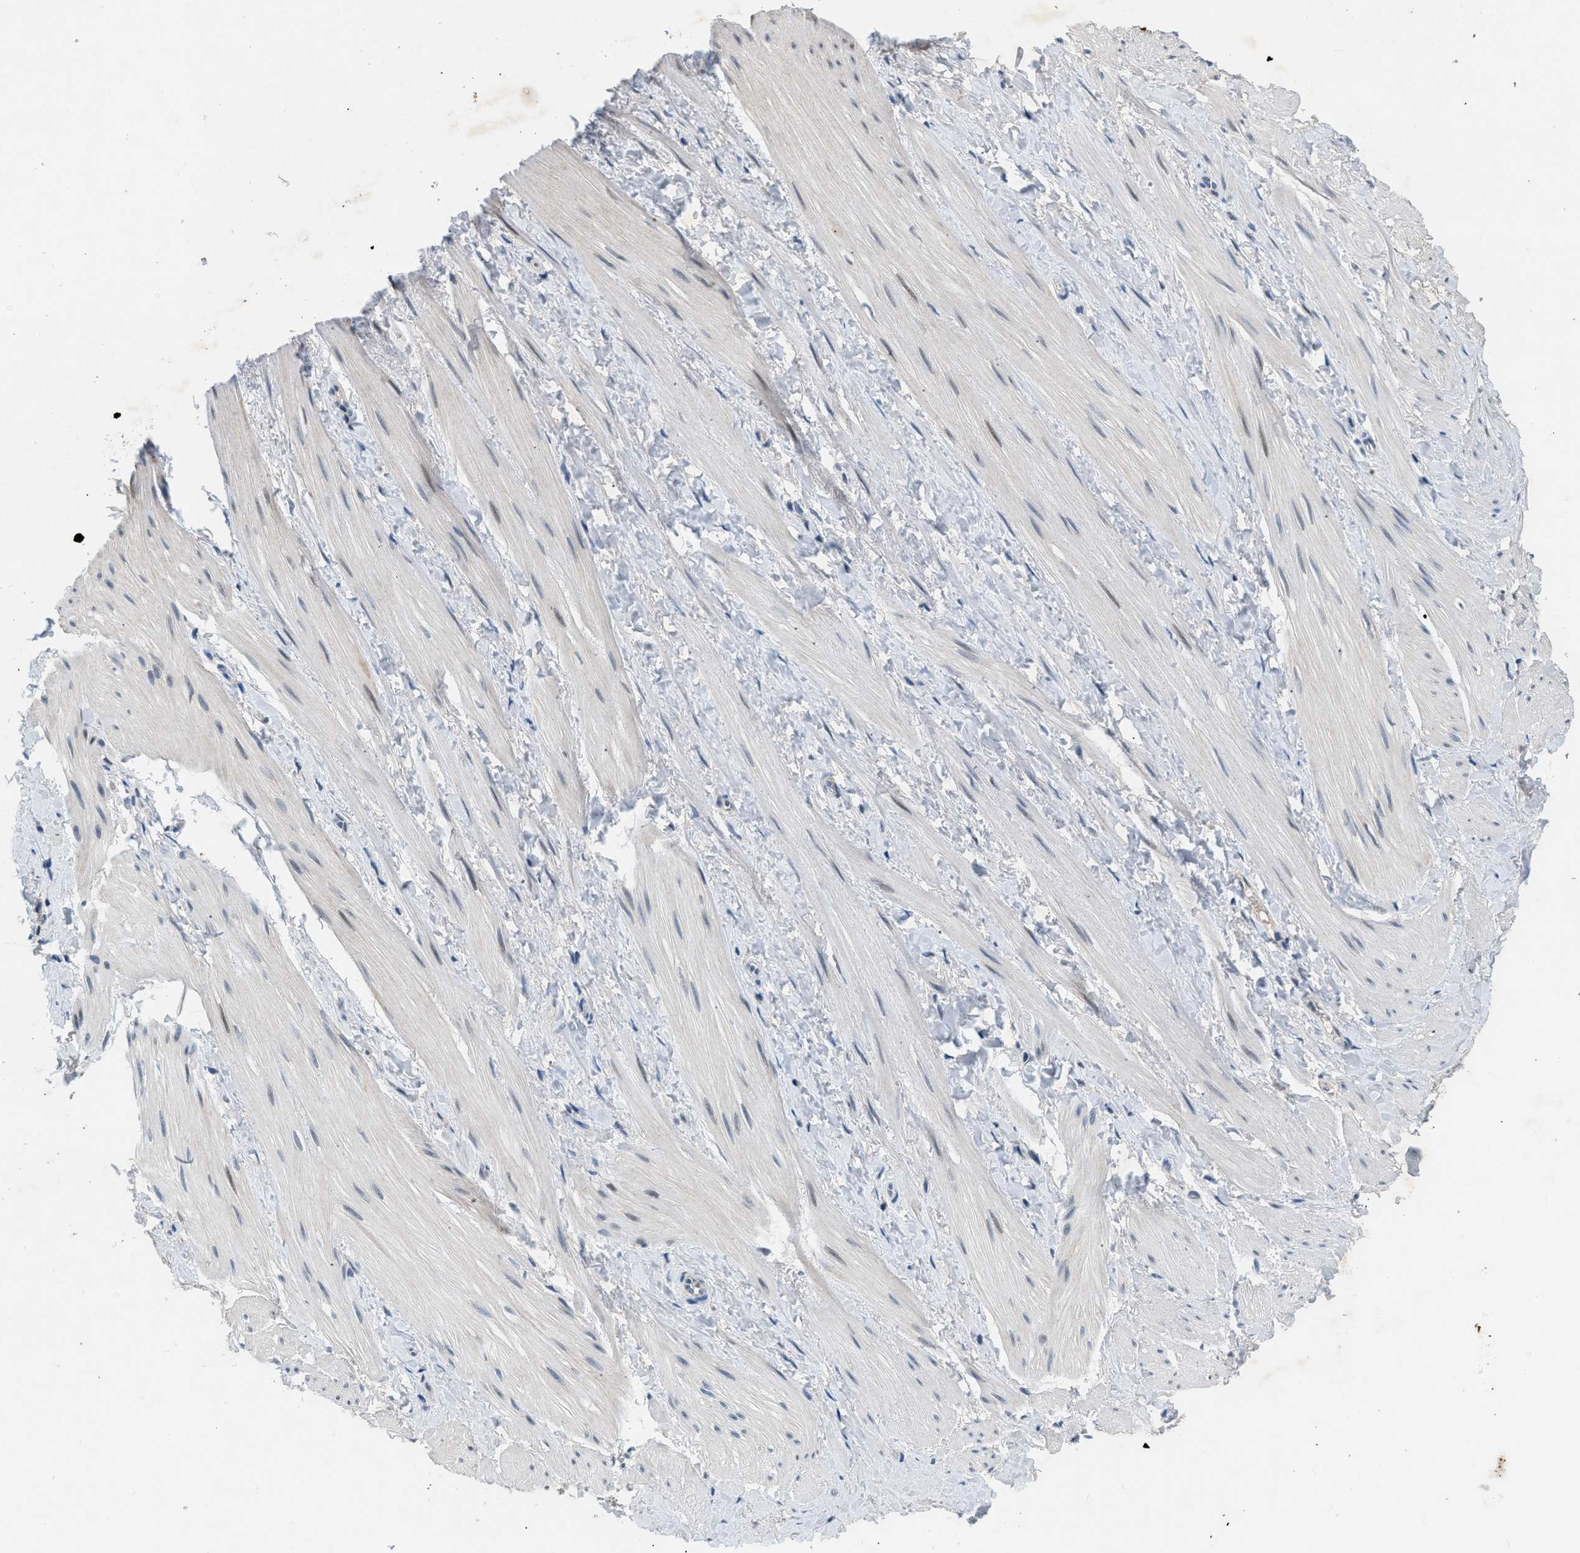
{"staining": {"intensity": "weak", "quantity": "25%-75%", "location": "nuclear"}, "tissue": "smooth muscle", "cell_type": "Smooth muscle cells", "image_type": "normal", "snomed": [{"axis": "morphology", "description": "Normal tissue, NOS"}, {"axis": "topography", "description": "Smooth muscle"}], "caption": "Protein staining by immunohistochemistry (IHC) displays weak nuclear positivity in about 25%-75% of smooth muscle cells in benign smooth muscle. (DAB (3,3'-diaminobenzidine) = brown stain, brightfield microscopy at high magnification).", "gene": "TOMM34", "patient": {"sex": "male", "age": 16}}